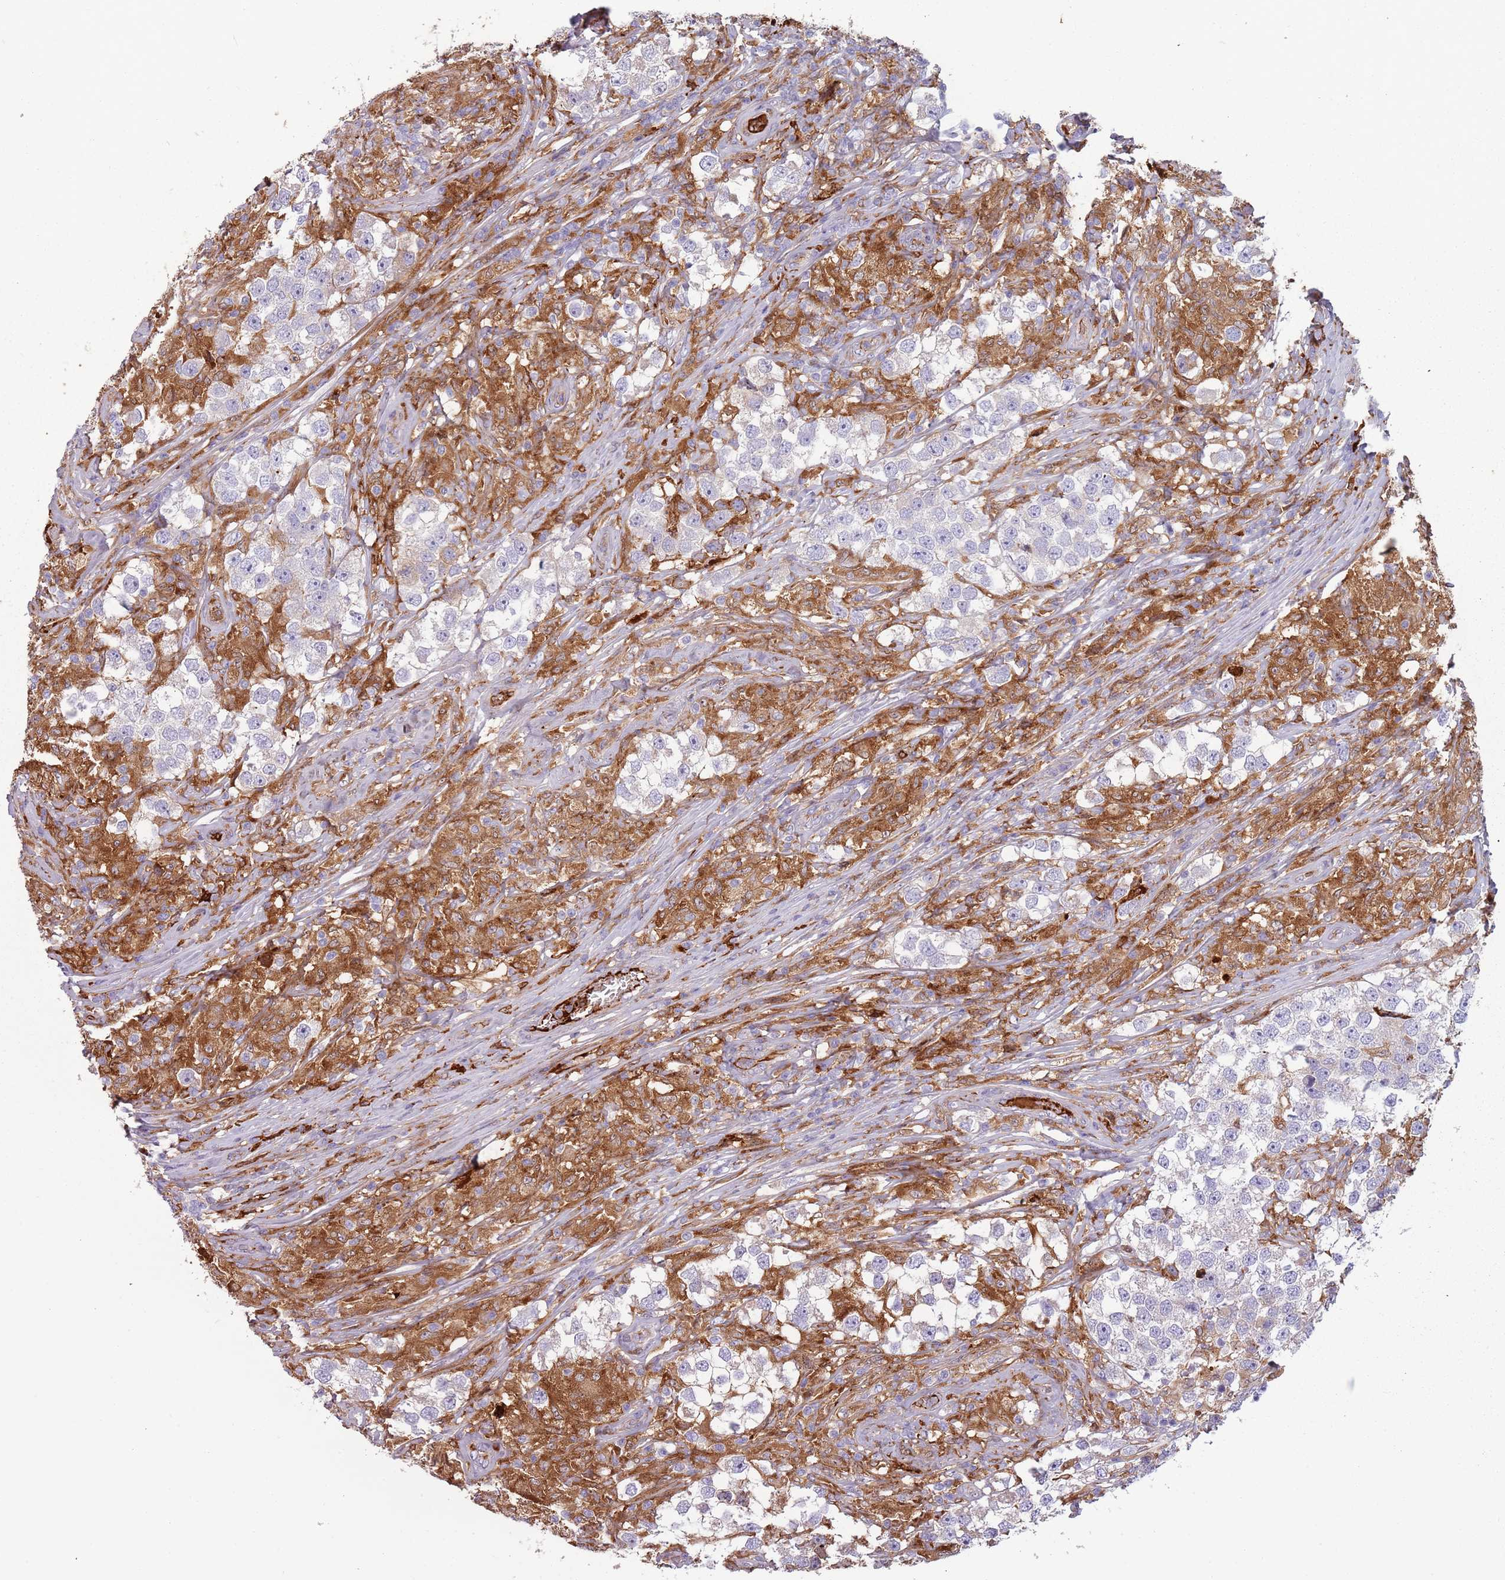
{"staining": {"intensity": "negative", "quantity": "none", "location": "none"}, "tissue": "testis cancer", "cell_type": "Tumor cells", "image_type": "cancer", "snomed": [{"axis": "morphology", "description": "Seminoma, NOS"}, {"axis": "topography", "description": "Testis"}], "caption": "Testis cancer was stained to show a protein in brown. There is no significant staining in tumor cells.", "gene": "NADK", "patient": {"sex": "male", "age": 46}}